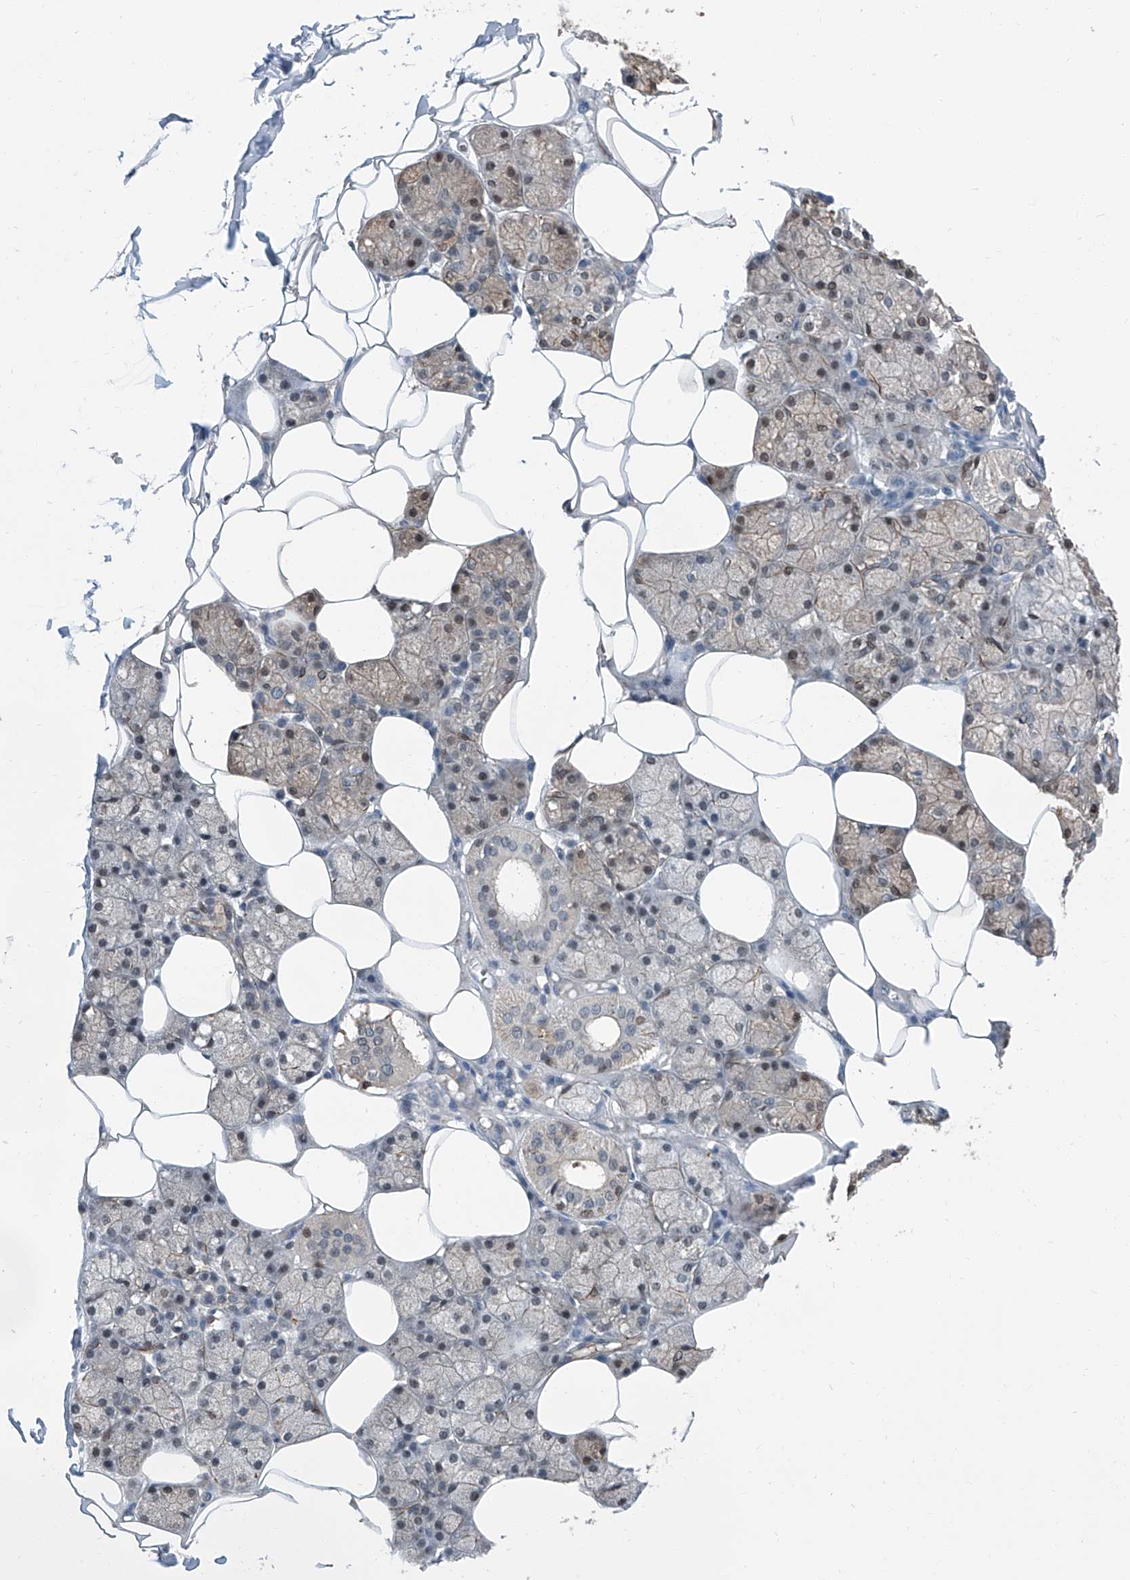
{"staining": {"intensity": "moderate", "quantity": "25%-75%", "location": "cytoplasmic/membranous,nuclear"}, "tissue": "salivary gland", "cell_type": "Glandular cells", "image_type": "normal", "snomed": [{"axis": "morphology", "description": "Normal tissue, NOS"}, {"axis": "topography", "description": "Salivary gland"}], "caption": "Protein staining displays moderate cytoplasmic/membranous,nuclear positivity in approximately 25%-75% of glandular cells in unremarkable salivary gland. The staining is performed using DAB (3,3'-diaminobenzidine) brown chromogen to label protein expression. The nuclei are counter-stained blue using hematoxylin.", "gene": "HSPA6", "patient": {"sex": "male", "age": 62}}